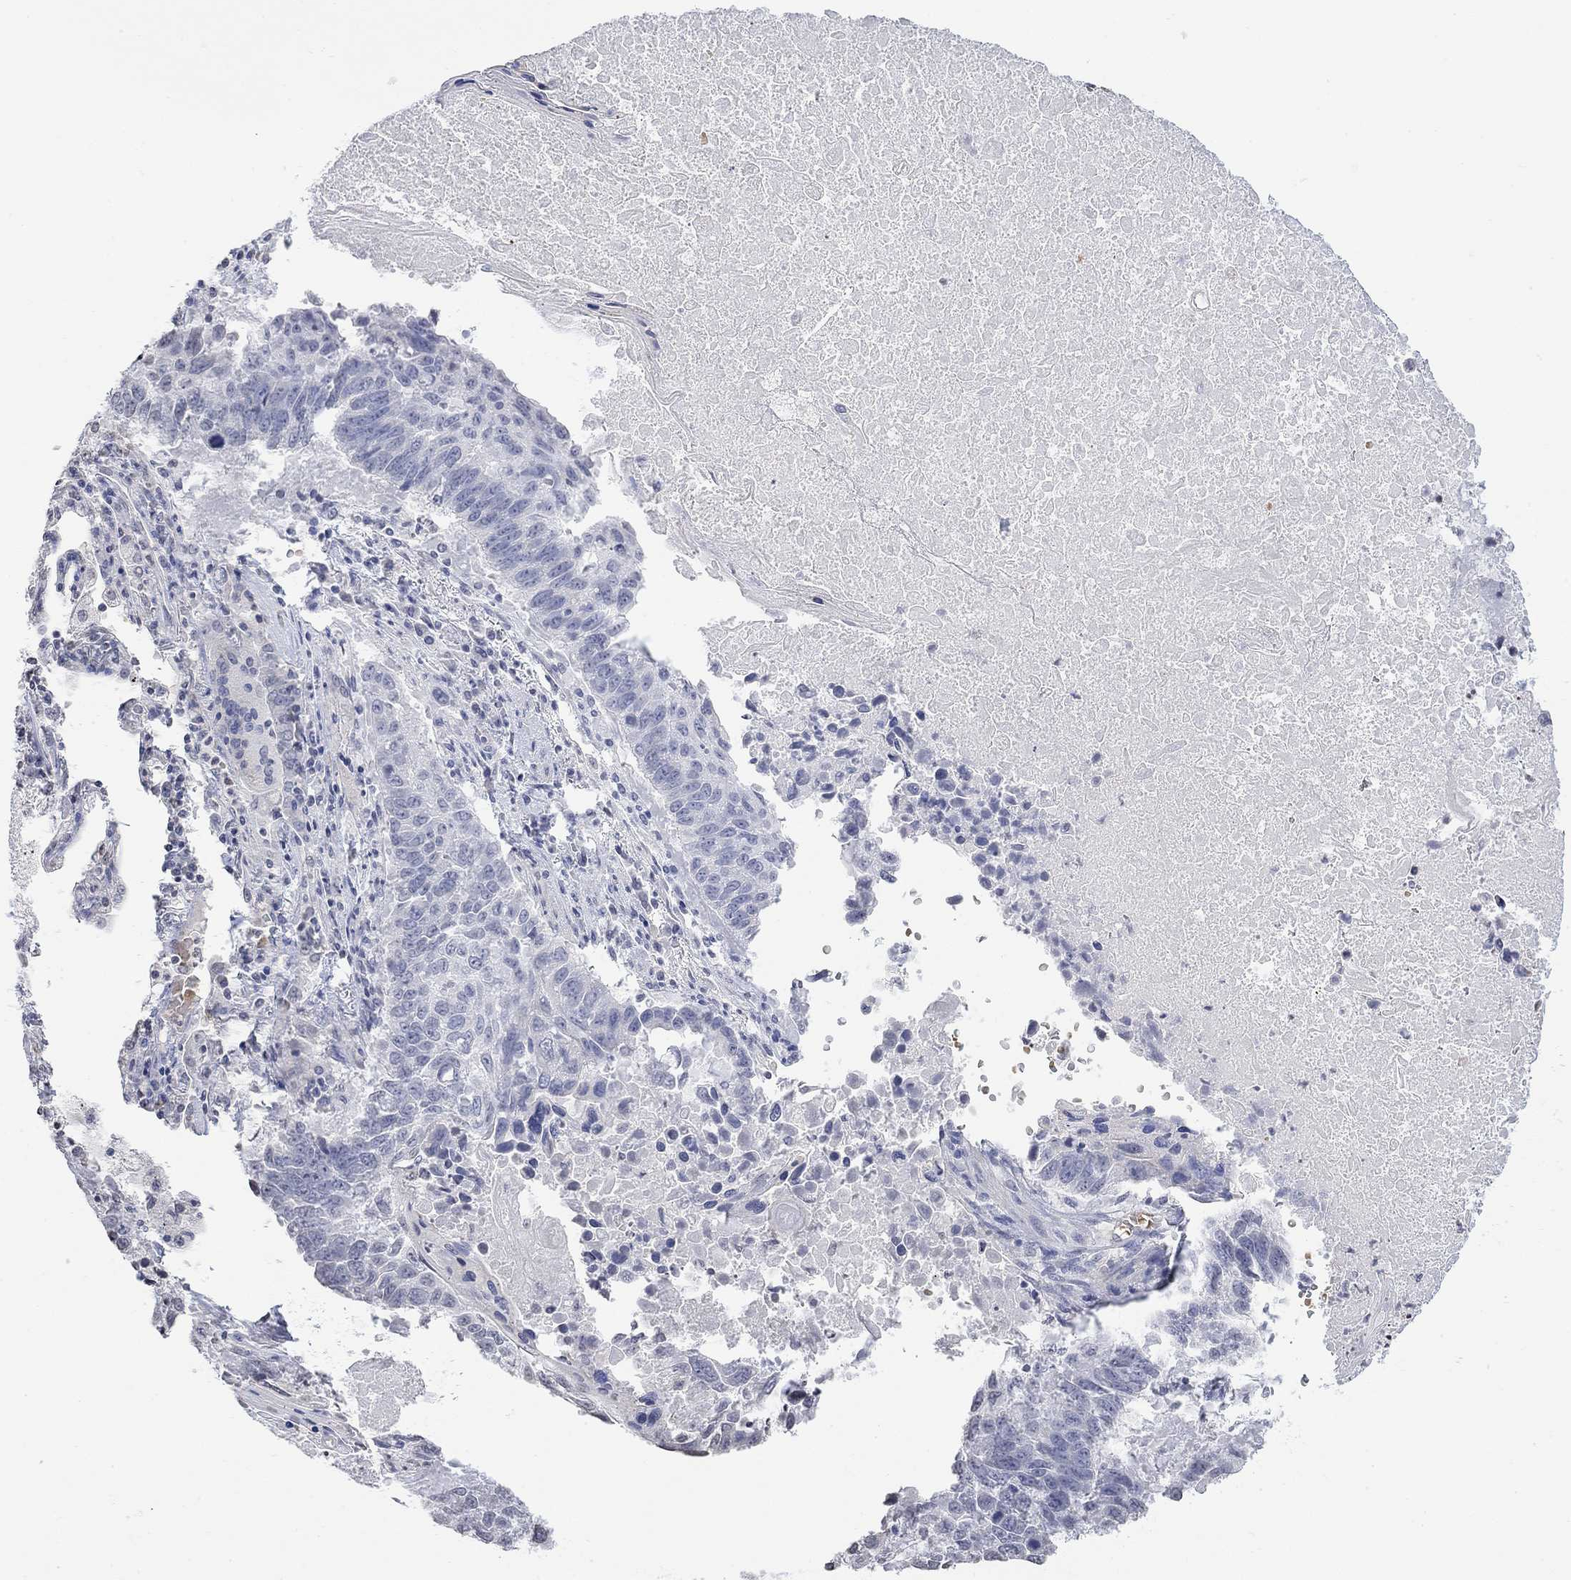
{"staining": {"intensity": "negative", "quantity": "none", "location": "none"}, "tissue": "lung cancer", "cell_type": "Tumor cells", "image_type": "cancer", "snomed": [{"axis": "morphology", "description": "Squamous cell carcinoma, NOS"}, {"axis": "topography", "description": "Lung"}], "caption": "Tumor cells show no significant protein staining in lung cancer (squamous cell carcinoma). The staining is performed using DAB (3,3'-diaminobenzidine) brown chromogen with nuclei counter-stained in using hematoxylin.", "gene": "TMEM255A", "patient": {"sex": "male", "age": 73}}